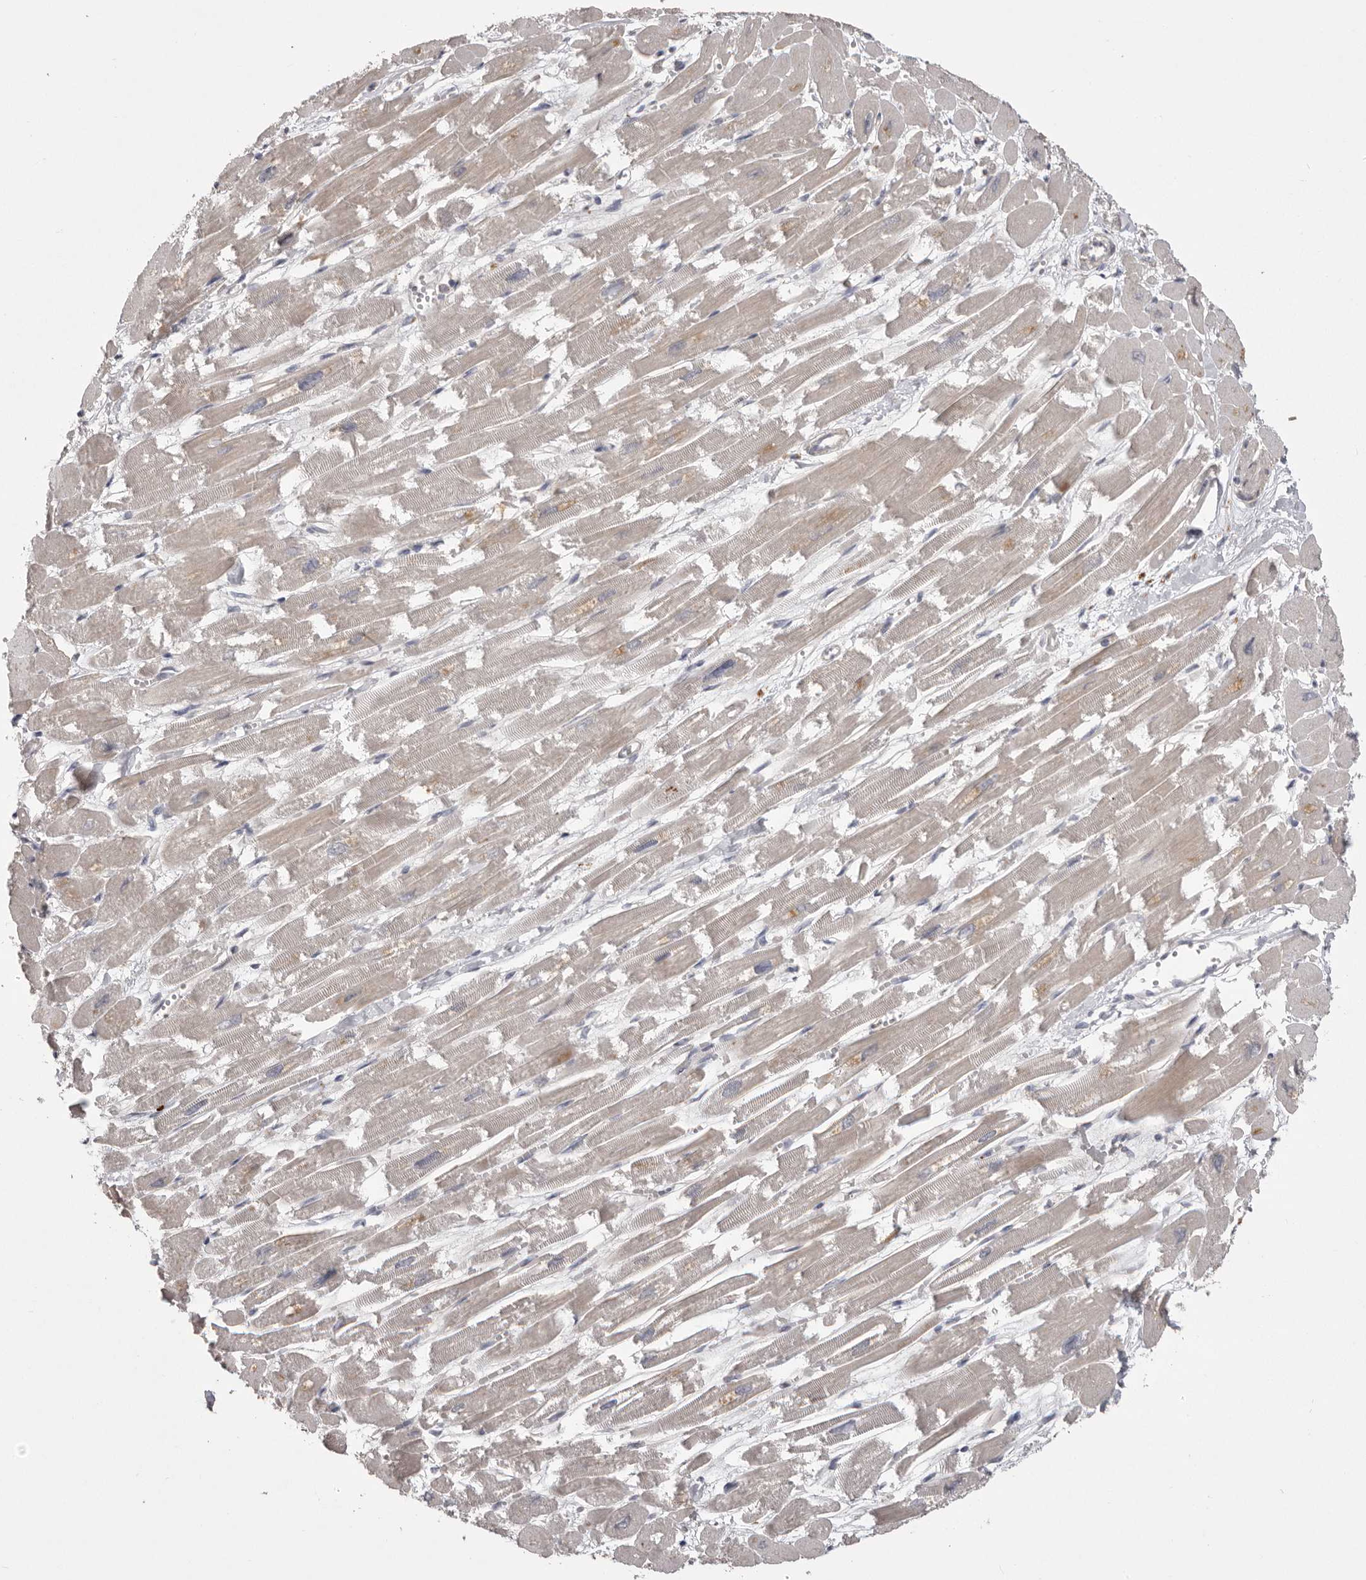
{"staining": {"intensity": "moderate", "quantity": "25%-75%", "location": "cytoplasmic/membranous"}, "tissue": "heart muscle", "cell_type": "Cardiomyocytes", "image_type": "normal", "snomed": [{"axis": "morphology", "description": "Normal tissue, NOS"}, {"axis": "topography", "description": "Heart"}], "caption": "Brown immunohistochemical staining in benign heart muscle shows moderate cytoplasmic/membranous positivity in approximately 25%-75% of cardiomyocytes.", "gene": "WDR47", "patient": {"sex": "male", "age": 54}}